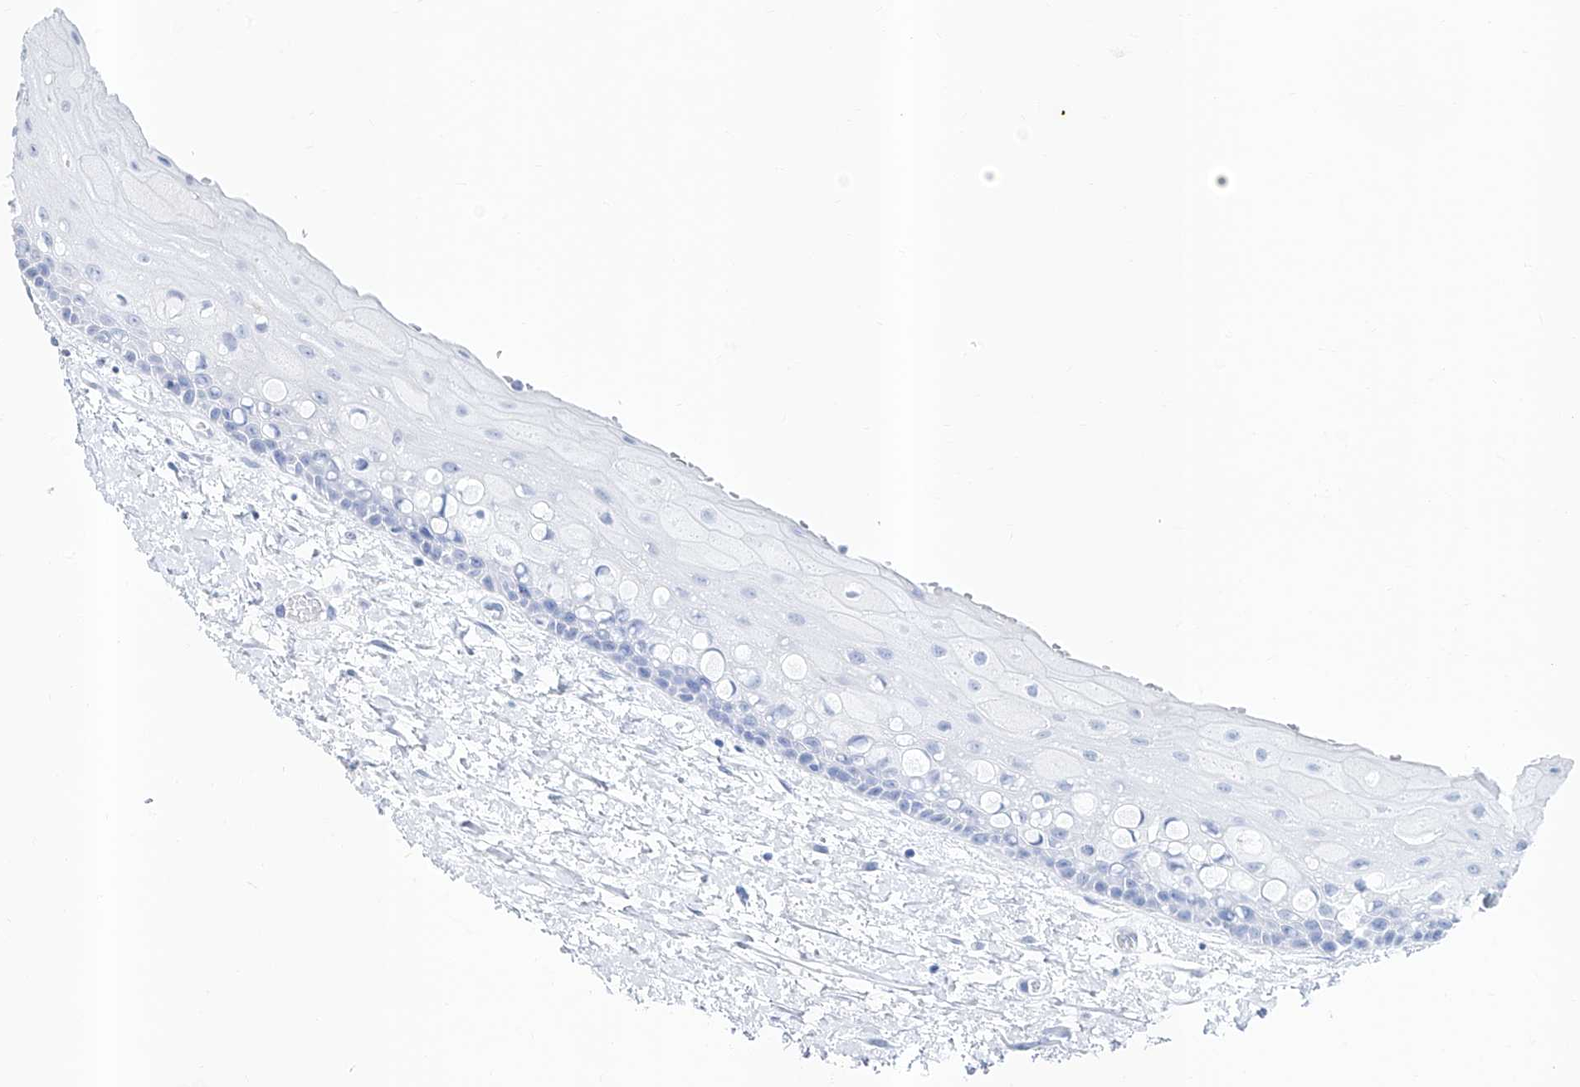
{"staining": {"intensity": "negative", "quantity": "none", "location": "none"}, "tissue": "oral mucosa", "cell_type": "Squamous epithelial cells", "image_type": "normal", "snomed": [{"axis": "morphology", "description": "Normal tissue, NOS"}, {"axis": "topography", "description": "Oral tissue"}], "caption": "High magnification brightfield microscopy of unremarkable oral mucosa stained with DAB (3,3'-diaminobenzidine) (brown) and counterstained with hematoxylin (blue): squamous epithelial cells show no significant positivity.", "gene": "ZBTB48", "patient": {"sex": "female", "age": 76}}